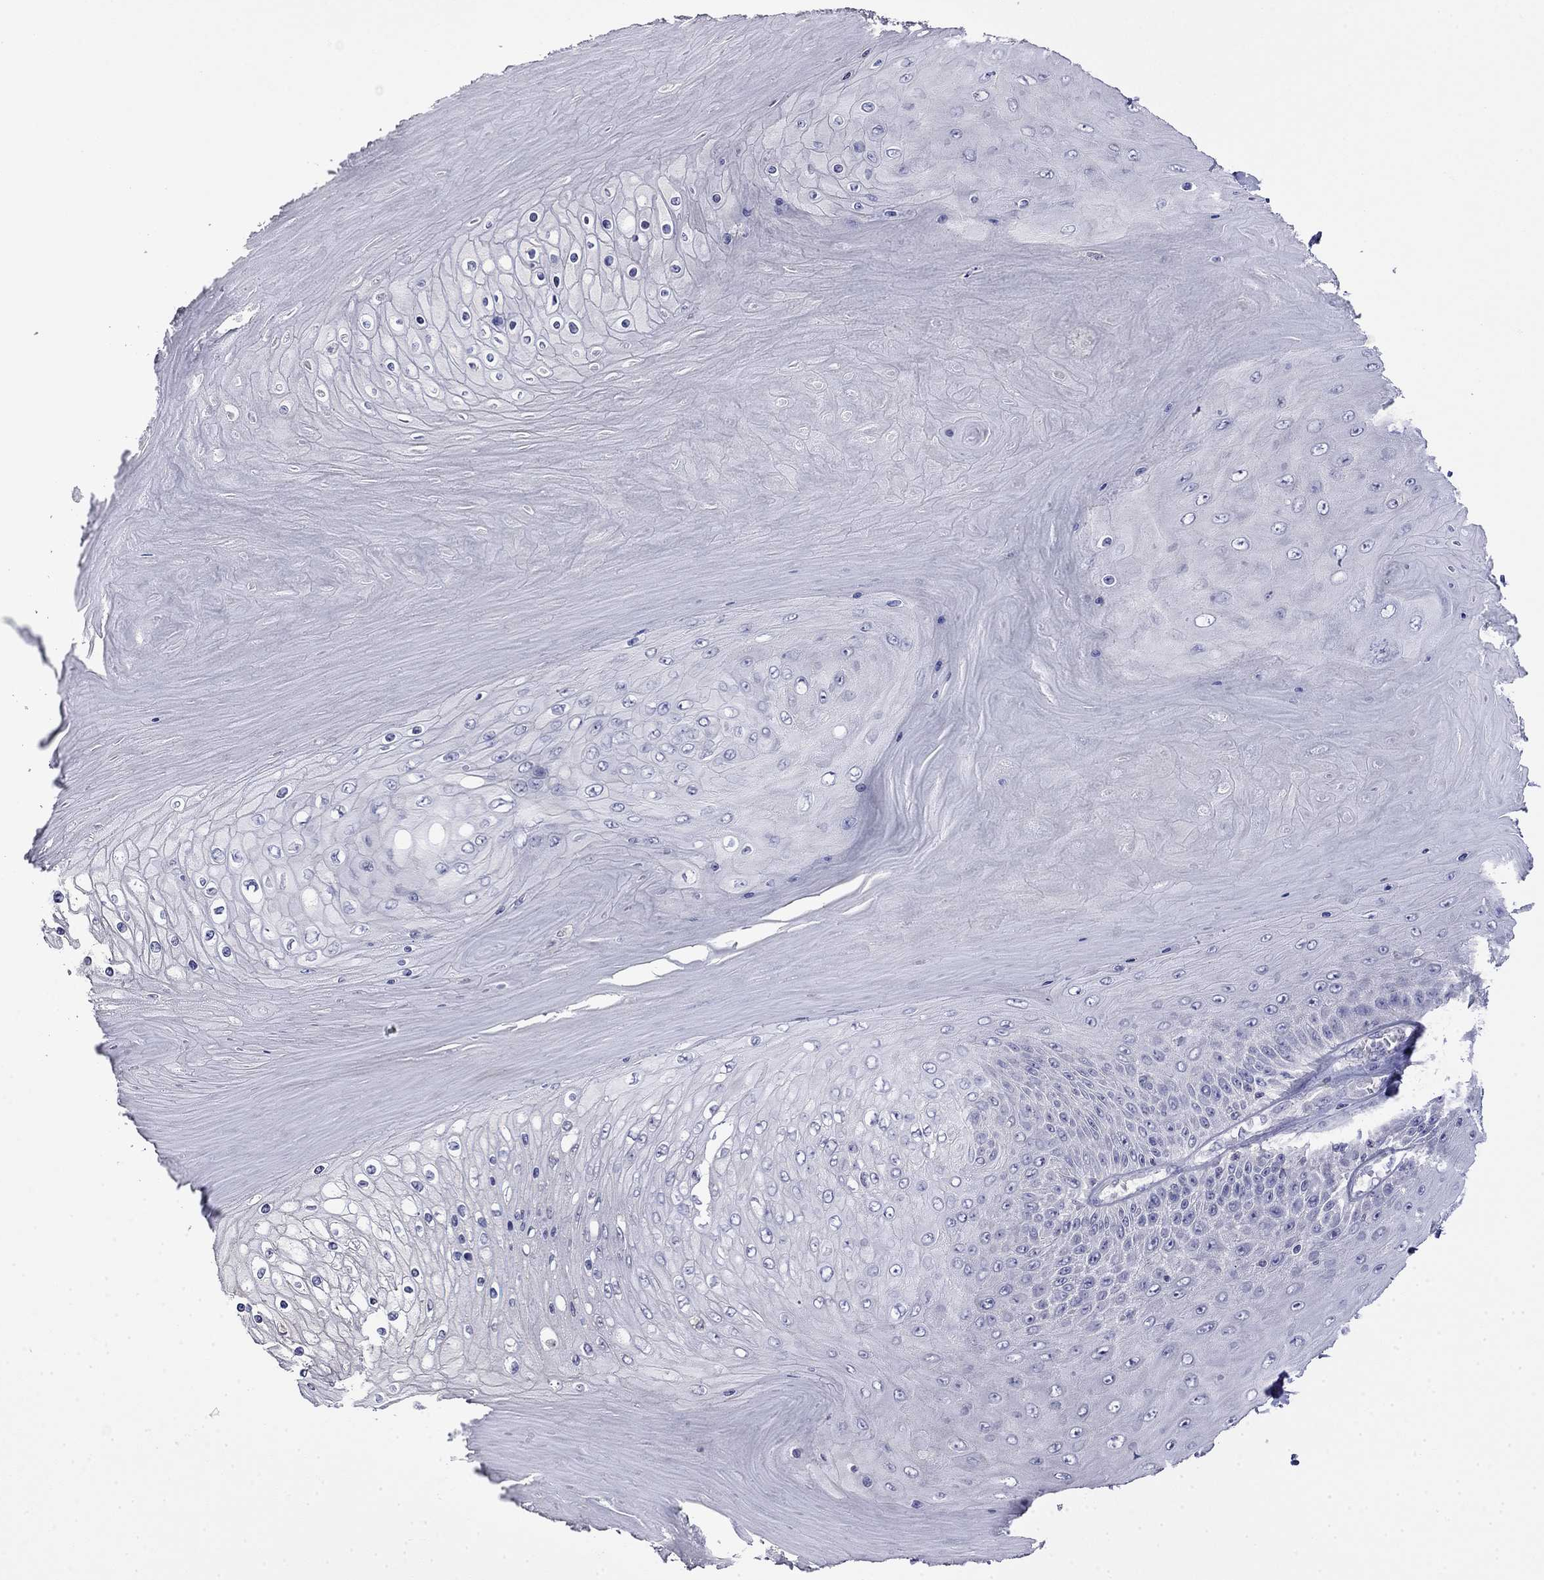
{"staining": {"intensity": "negative", "quantity": "none", "location": "none"}, "tissue": "skin cancer", "cell_type": "Tumor cells", "image_type": "cancer", "snomed": [{"axis": "morphology", "description": "Squamous cell carcinoma, NOS"}, {"axis": "topography", "description": "Skin"}], "caption": "High power microscopy photomicrograph of an IHC micrograph of squamous cell carcinoma (skin), revealing no significant staining in tumor cells.", "gene": "GUCA1B", "patient": {"sex": "male", "age": 62}}